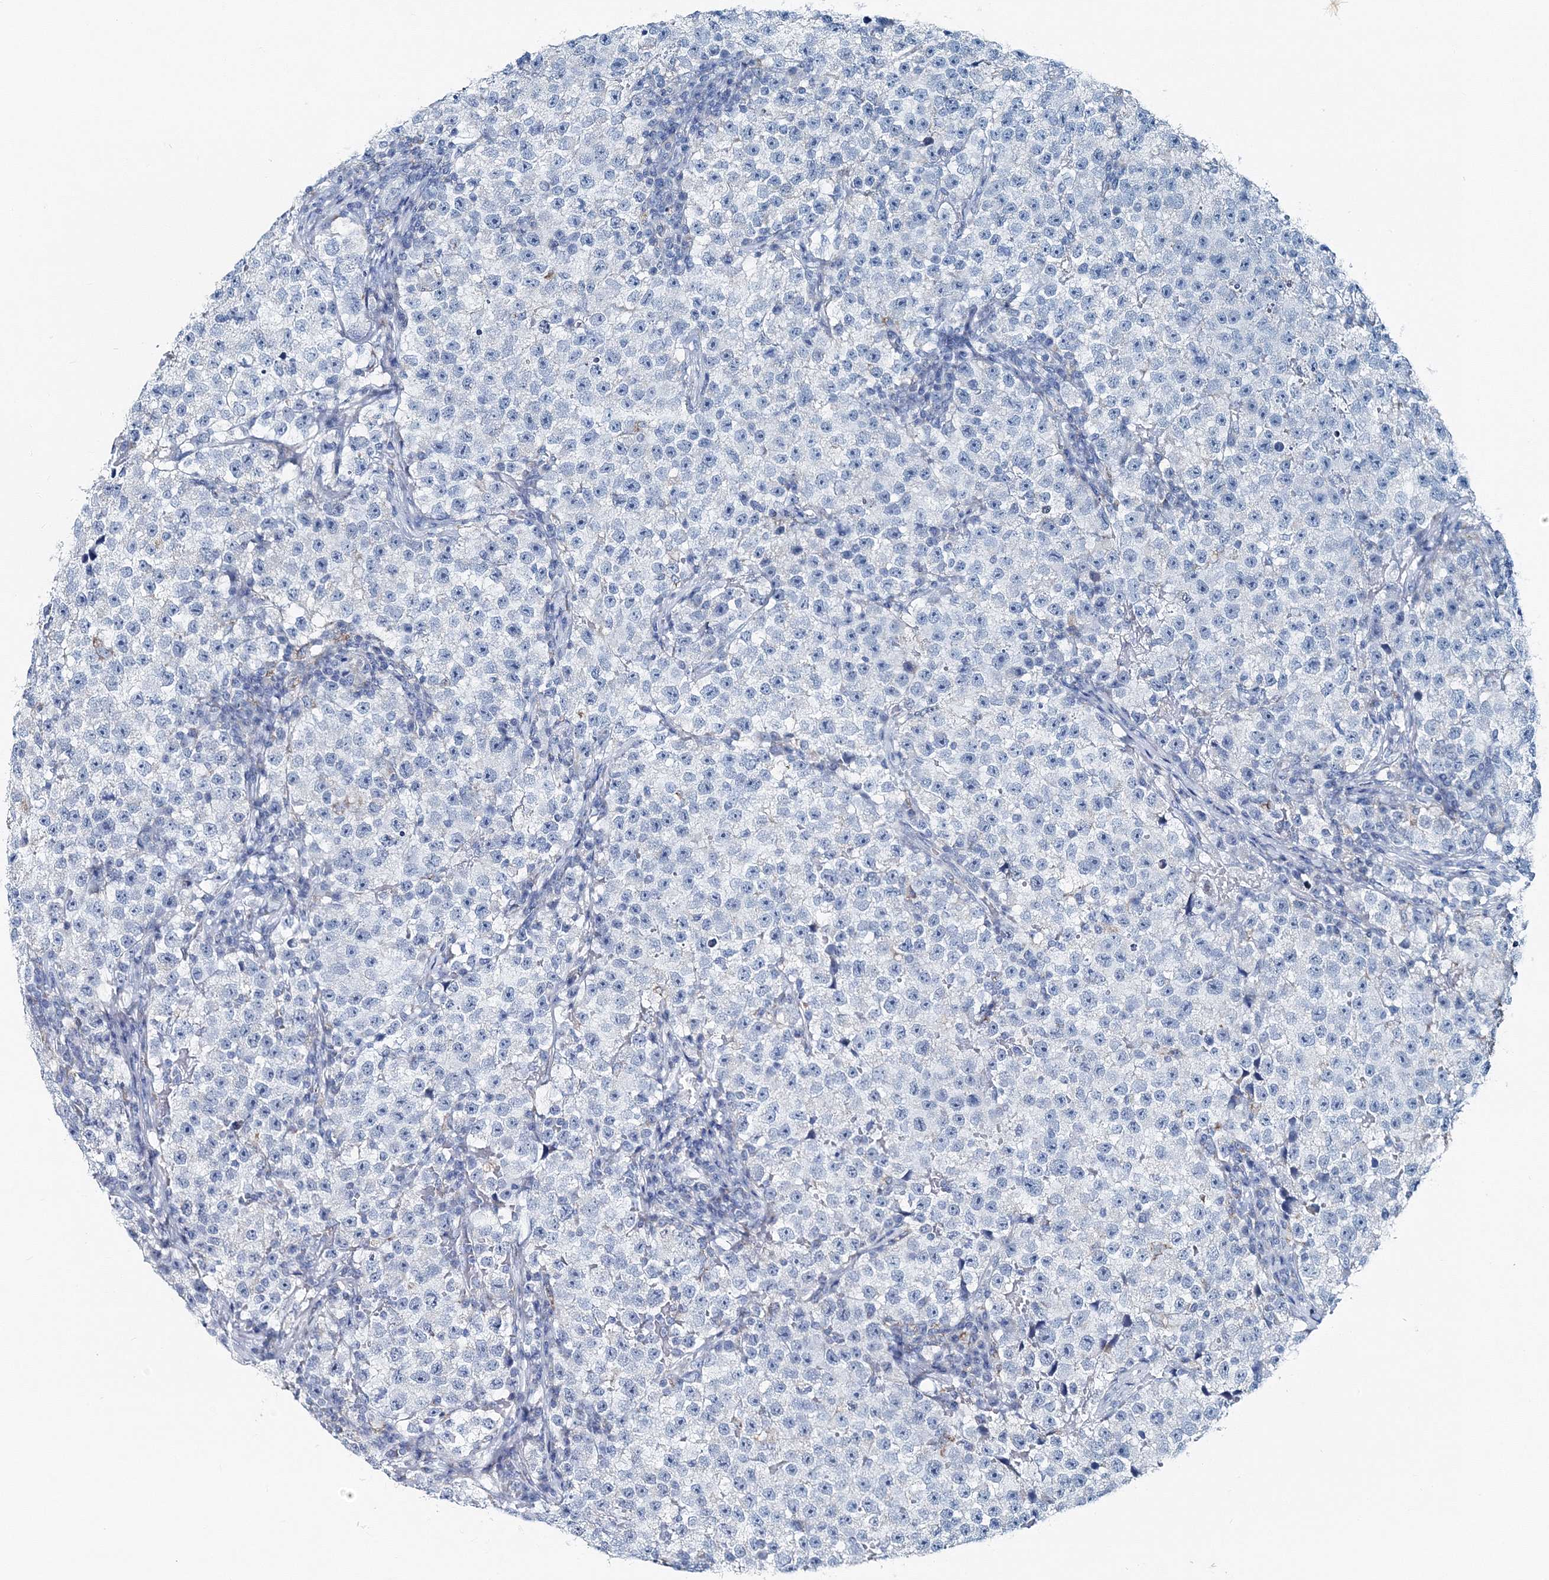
{"staining": {"intensity": "negative", "quantity": "none", "location": "none"}, "tissue": "testis cancer", "cell_type": "Tumor cells", "image_type": "cancer", "snomed": [{"axis": "morphology", "description": "Seminoma, NOS"}, {"axis": "topography", "description": "Testis"}], "caption": "Tumor cells show no significant protein positivity in testis cancer. (Immunohistochemistry, brightfield microscopy, high magnification).", "gene": "GABARAPL2", "patient": {"sex": "male", "age": 22}}